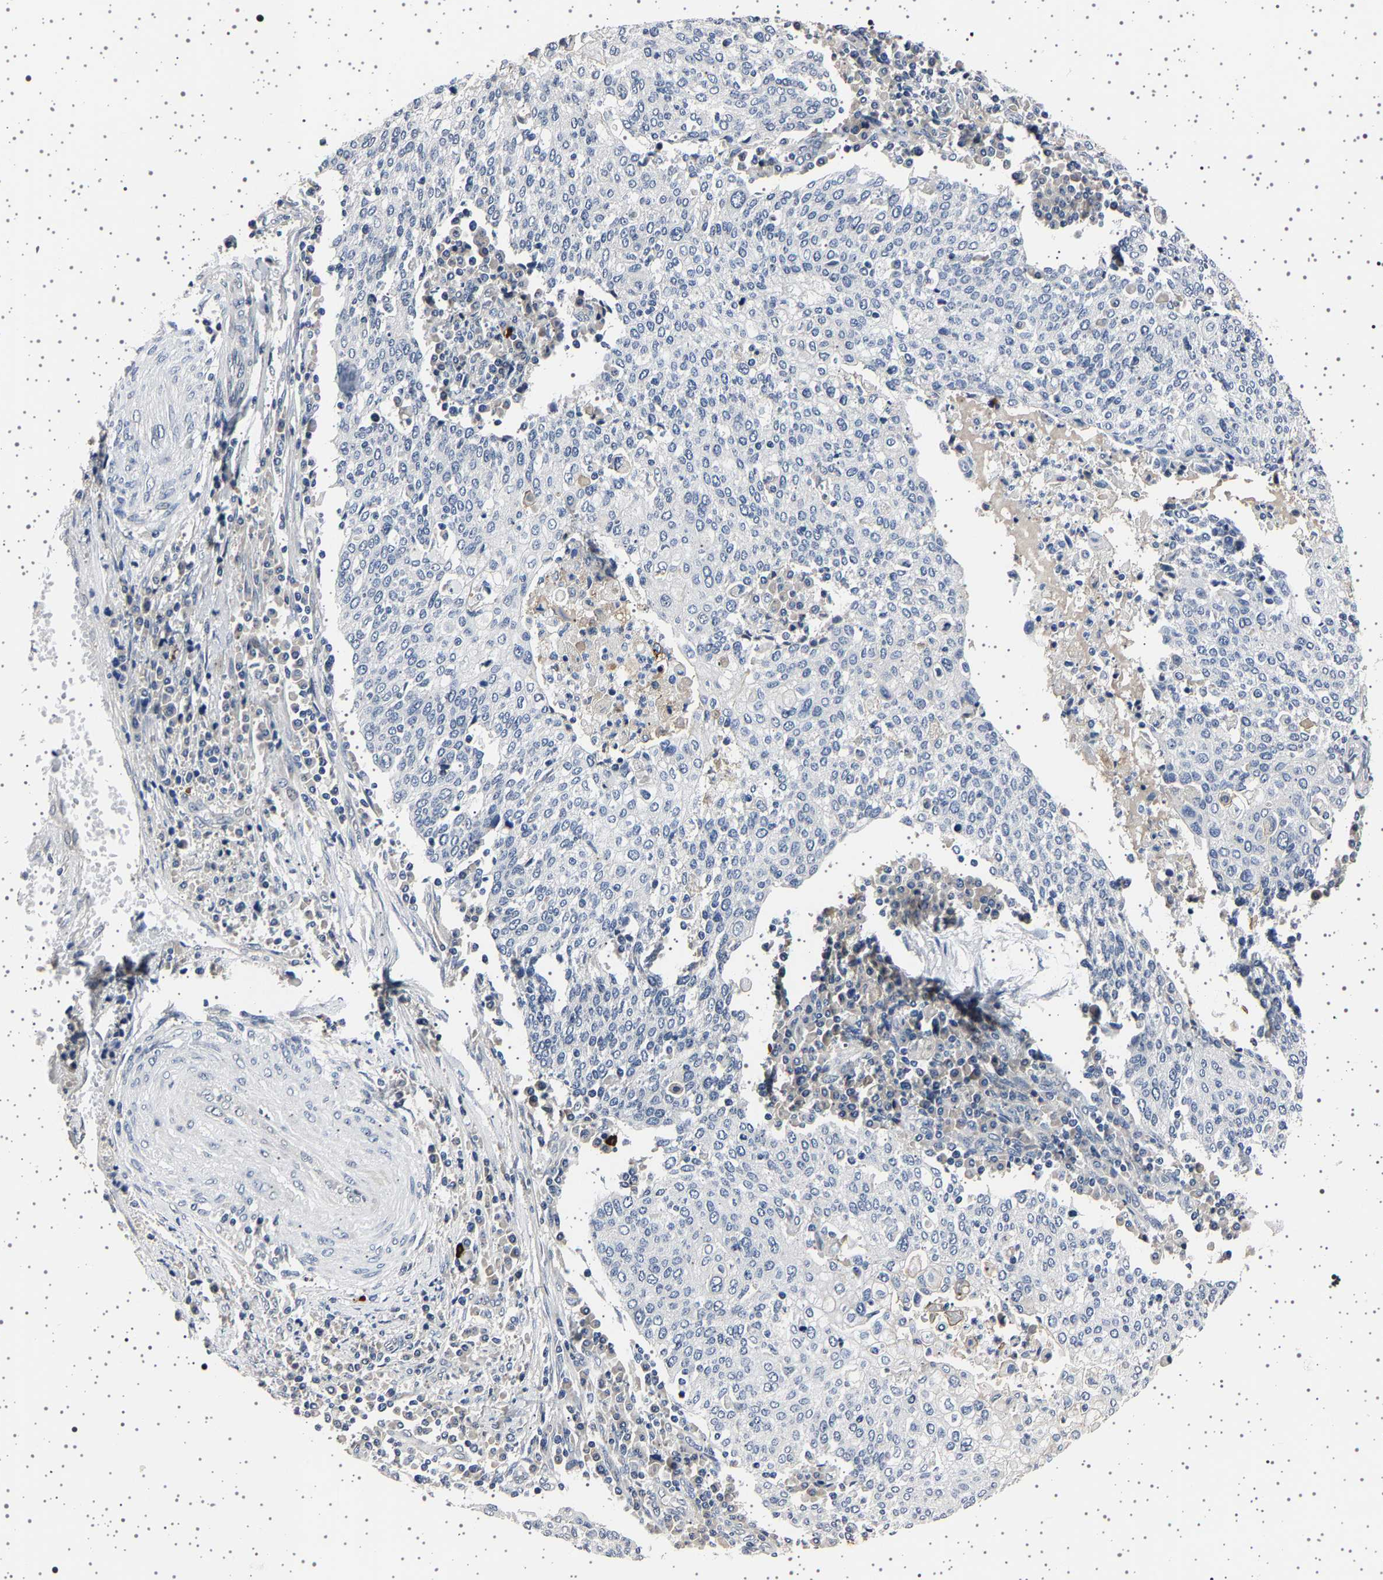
{"staining": {"intensity": "negative", "quantity": "none", "location": "none"}, "tissue": "cervical cancer", "cell_type": "Tumor cells", "image_type": "cancer", "snomed": [{"axis": "morphology", "description": "Squamous cell carcinoma, NOS"}, {"axis": "topography", "description": "Cervix"}], "caption": "Cervical cancer was stained to show a protein in brown. There is no significant positivity in tumor cells.", "gene": "IL10RB", "patient": {"sex": "female", "age": 40}}